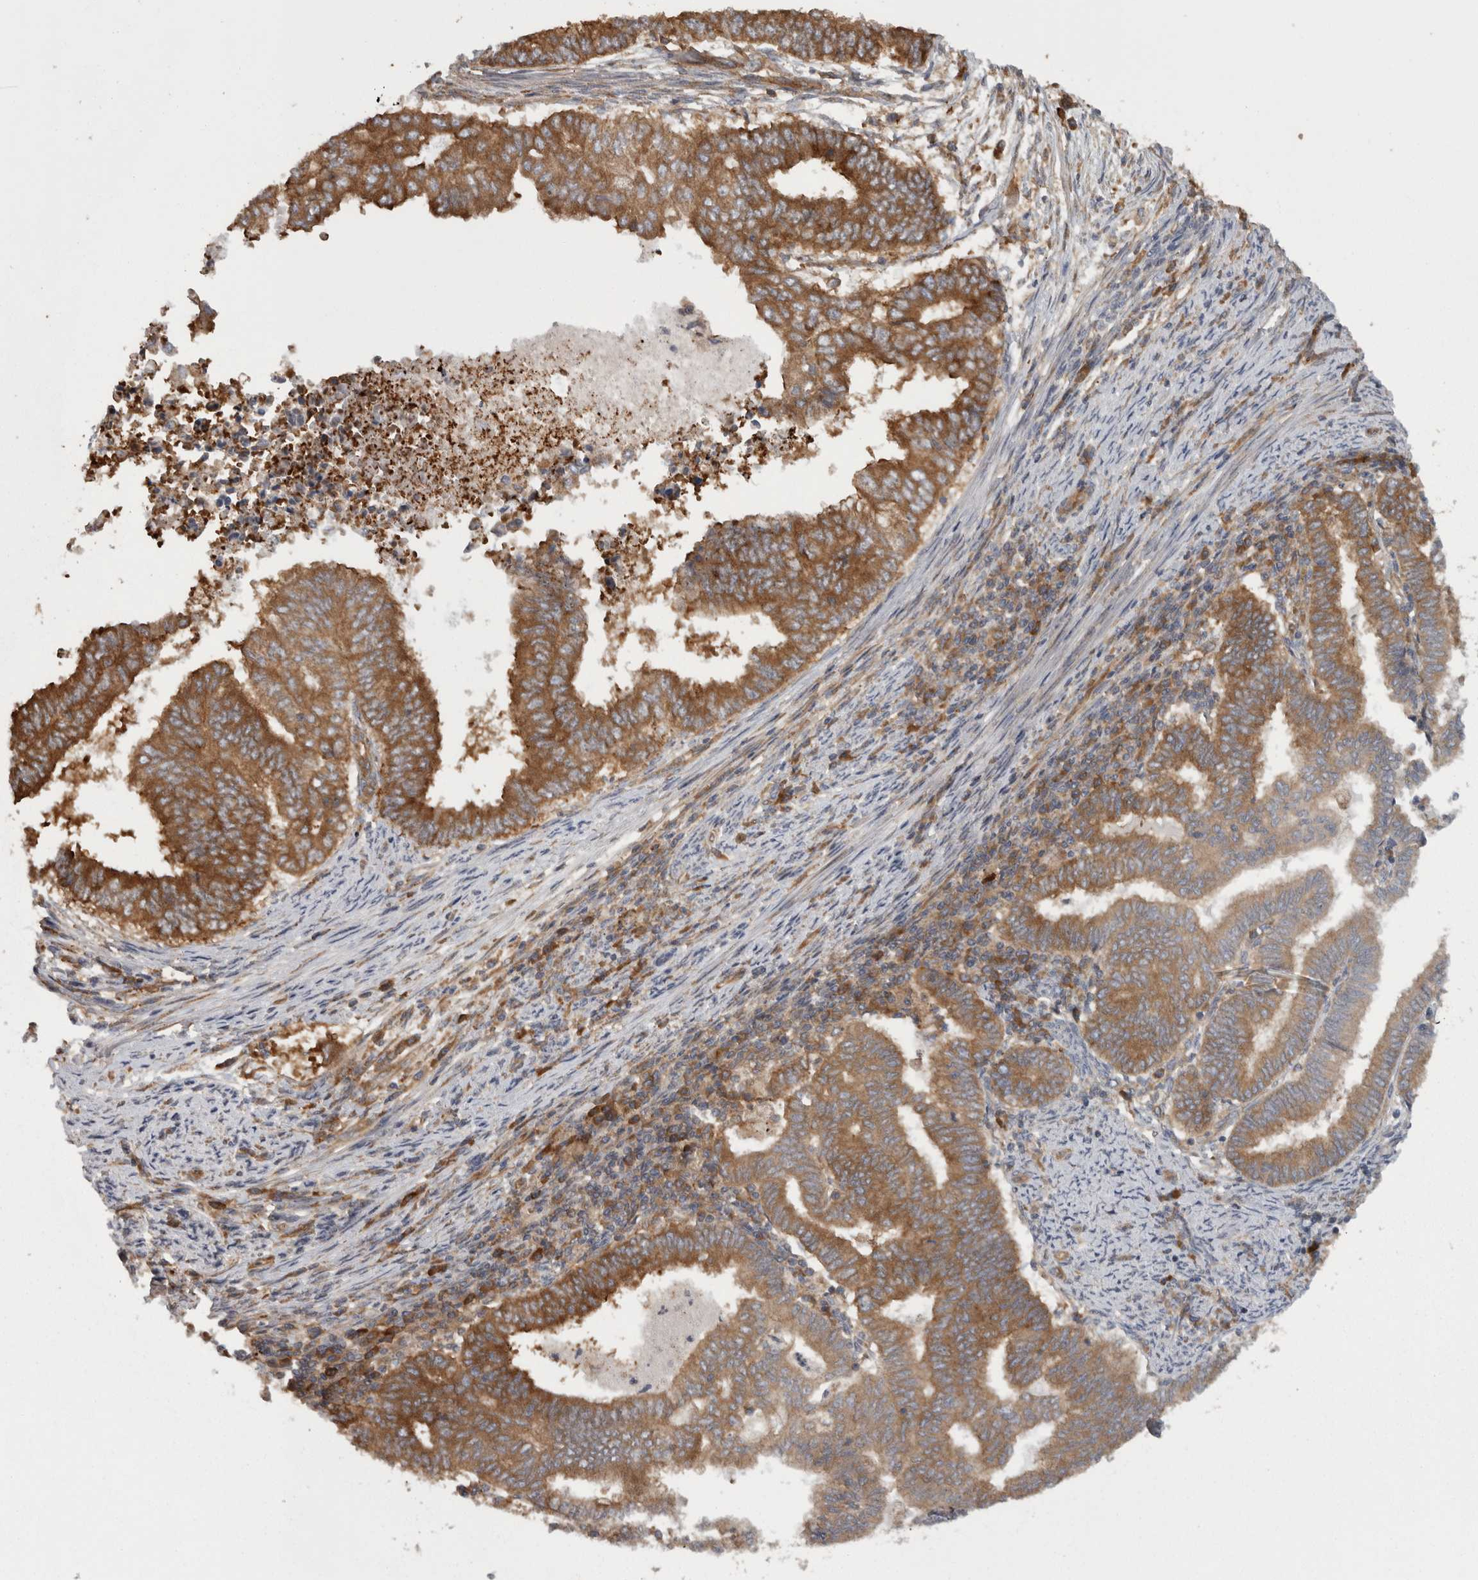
{"staining": {"intensity": "moderate", "quantity": ">75%", "location": "cytoplasmic/membranous"}, "tissue": "endometrial cancer", "cell_type": "Tumor cells", "image_type": "cancer", "snomed": [{"axis": "morphology", "description": "Polyp, NOS"}, {"axis": "morphology", "description": "Adenocarcinoma, NOS"}, {"axis": "morphology", "description": "Adenoma, NOS"}, {"axis": "topography", "description": "Endometrium"}], "caption": "Immunohistochemical staining of endometrial adenocarcinoma demonstrates moderate cytoplasmic/membranous protein expression in about >75% of tumor cells.", "gene": "SMCR8", "patient": {"sex": "female", "age": 79}}